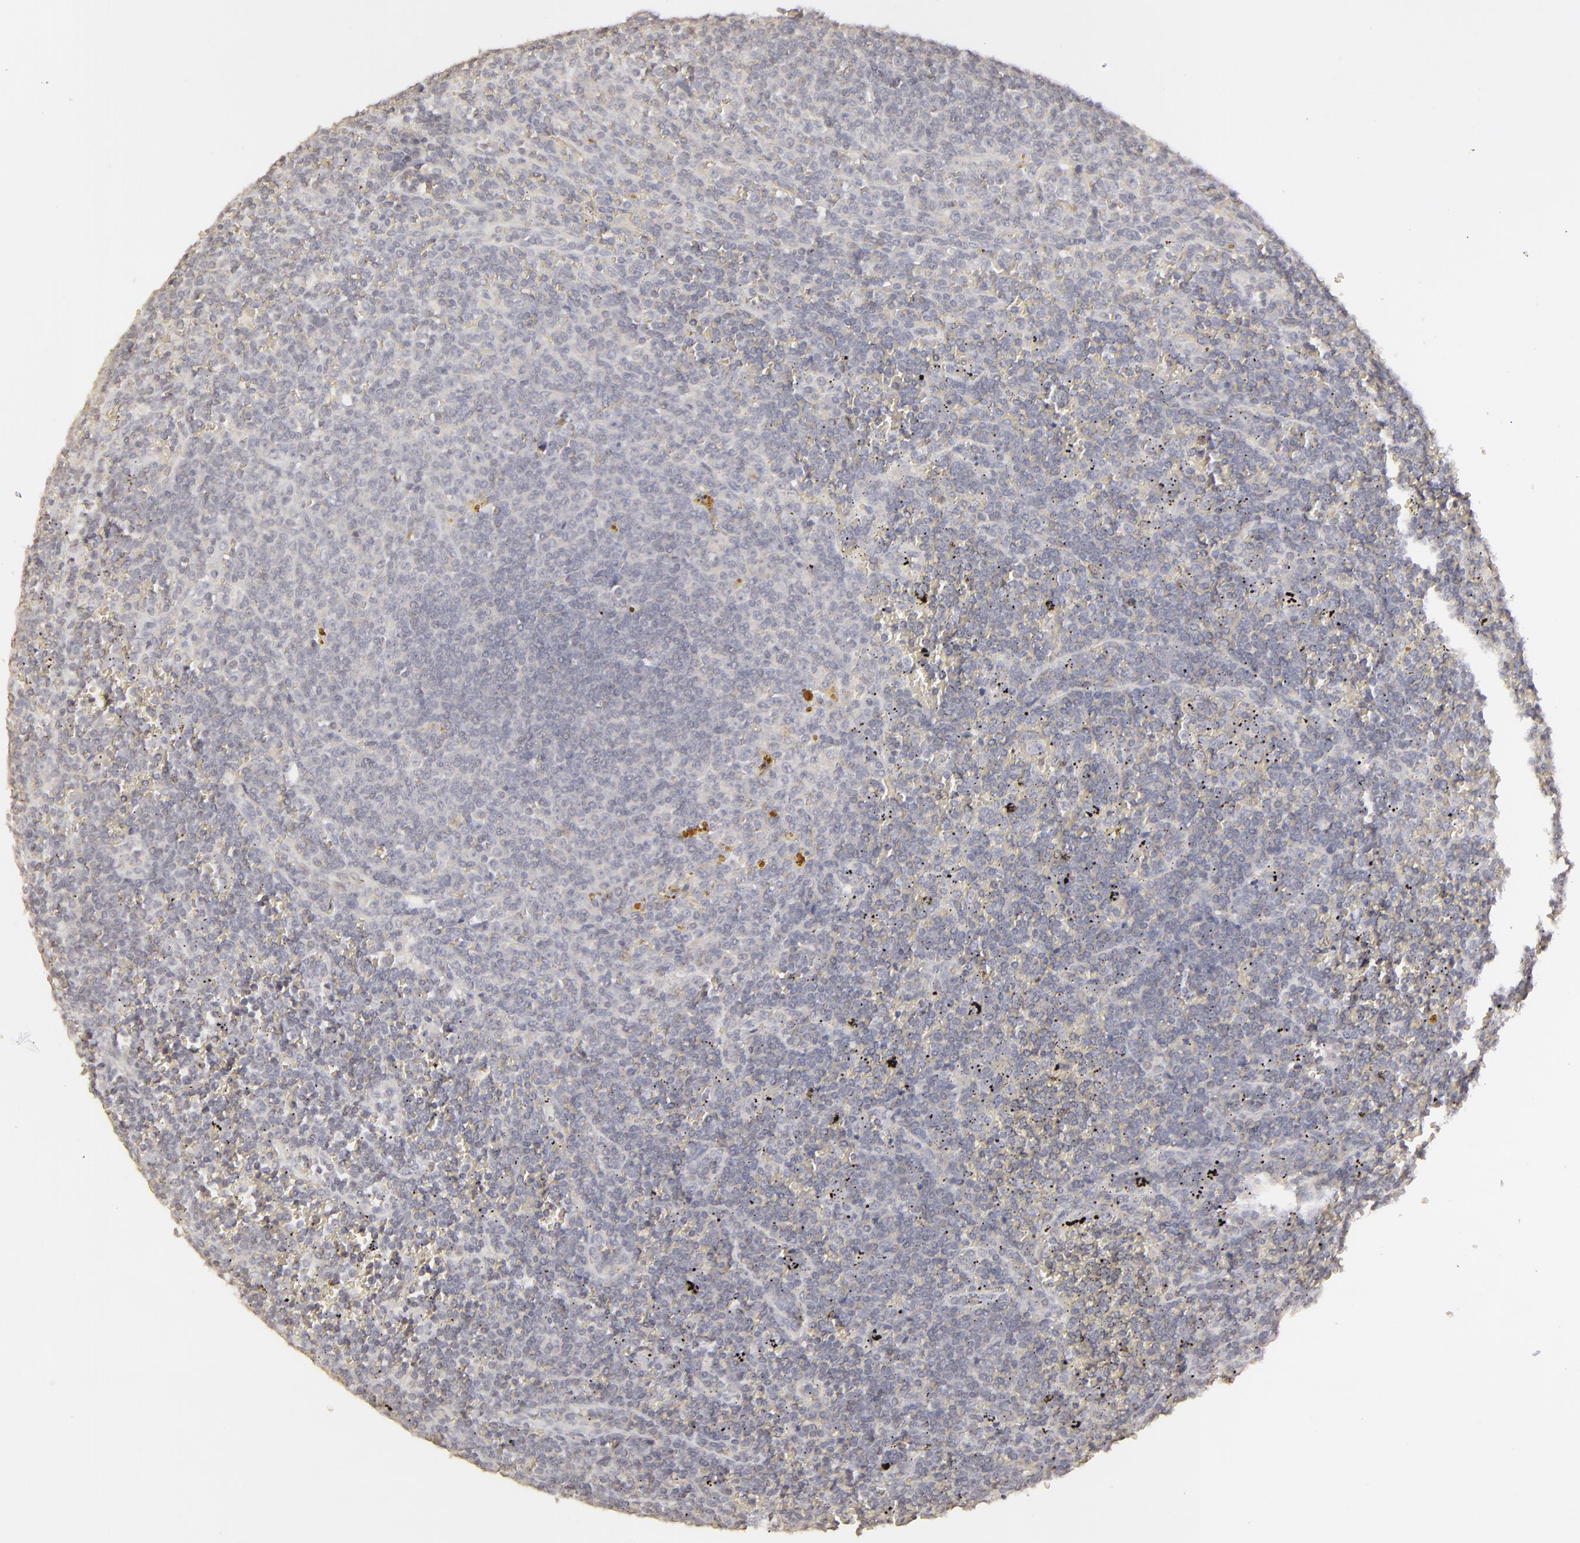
{"staining": {"intensity": "negative", "quantity": "none", "location": "none"}, "tissue": "lymphoma", "cell_type": "Tumor cells", "image_type": "cancer", "snomed": [{"axis": "morphology", "description": "Malignant lymphoma, non-Hodgkin's type, Low grade"}, {"axis": "topography", "description": "Spleen"}], "caption": "Lymphoma stained for a protein using immunohistochemistry shows no staining tumor cells.", "gene": "CLDN2", "patient": {"sex": "male", "age": 80}}